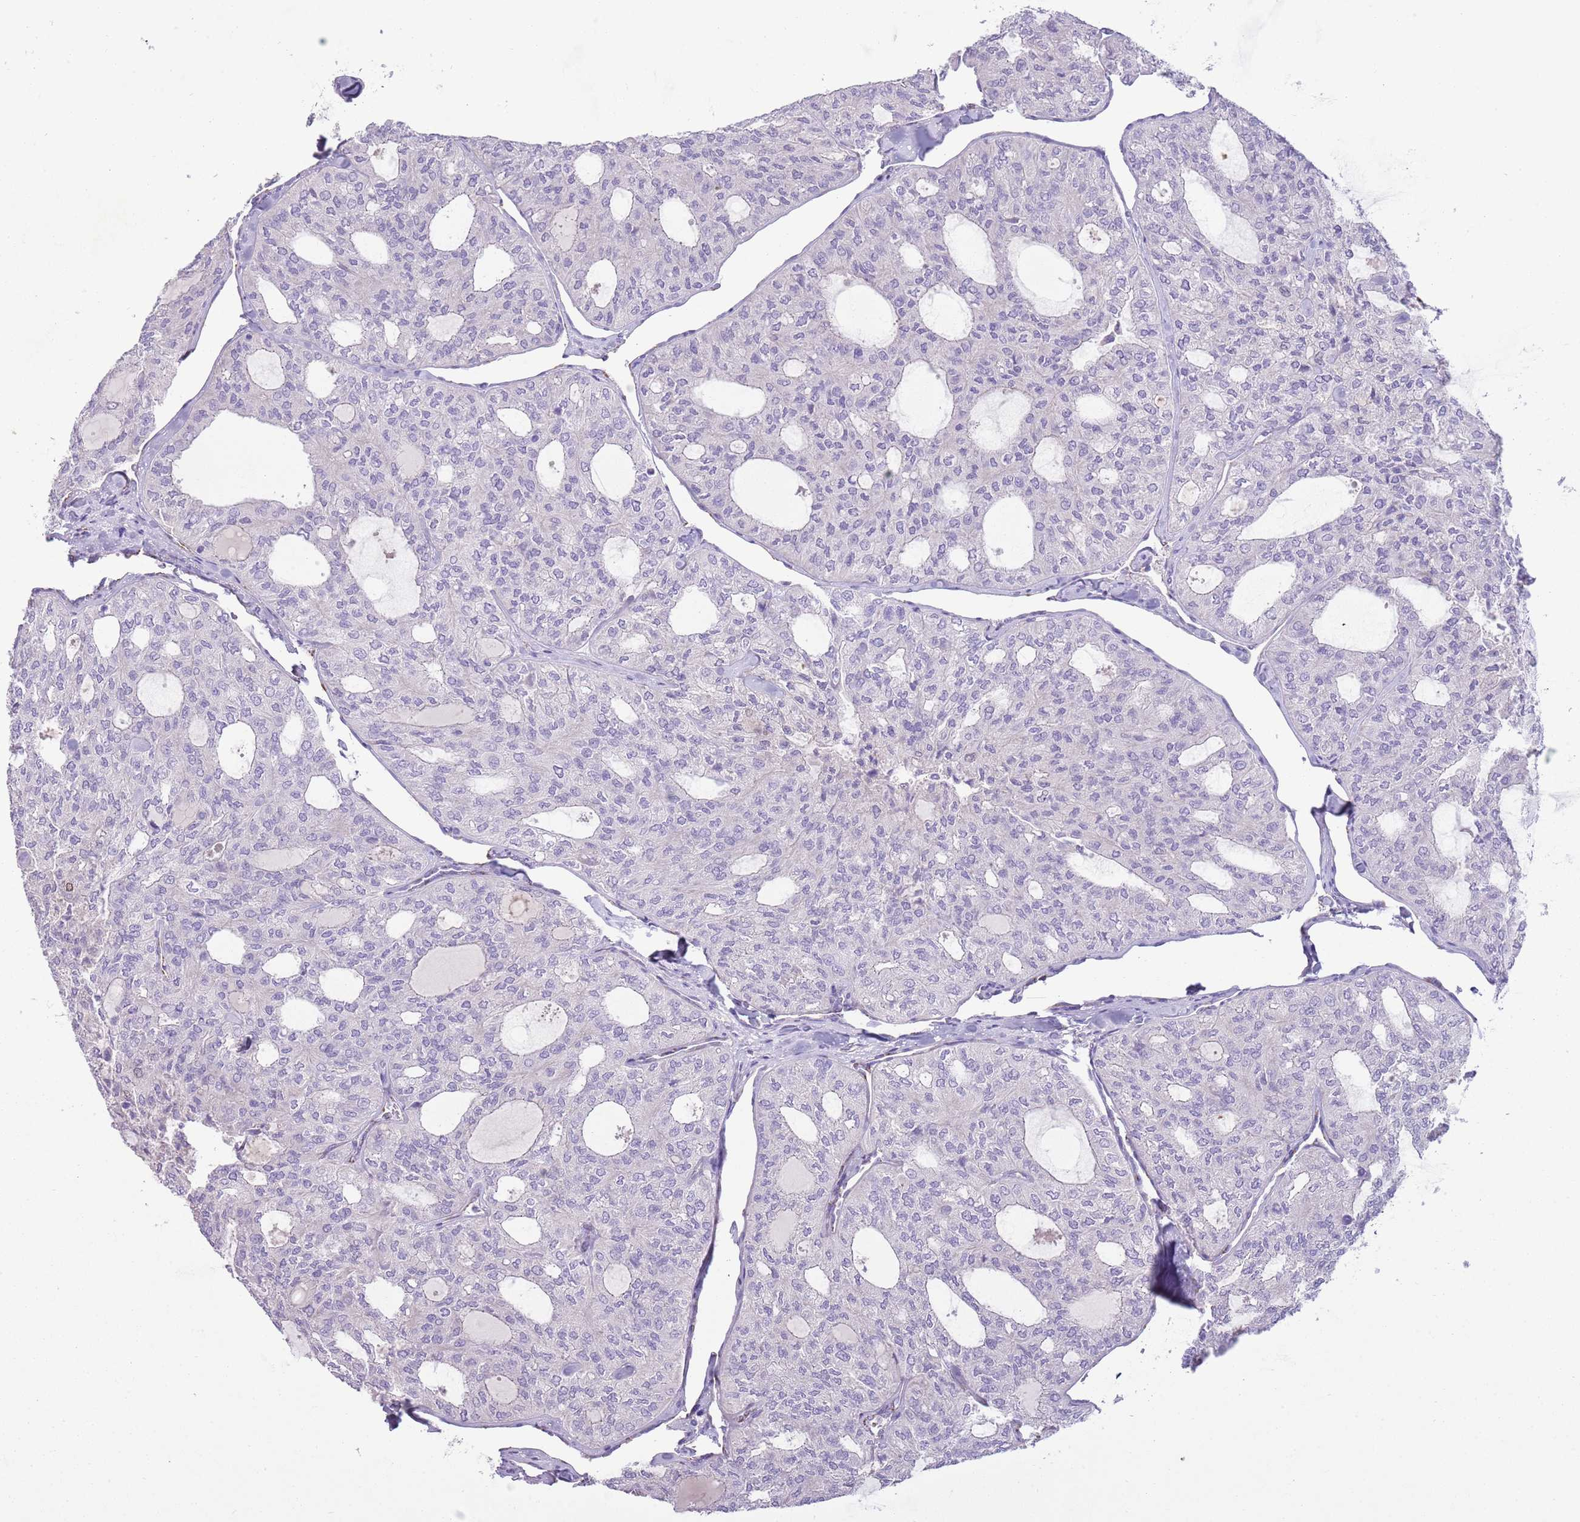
{"staining": {"intensity": "negative", "quantity": "none", "location": "none"}, "tissue": "thyroid cancer", "cell_type": "Tumor cells", "image_type": "cancer", "snomed": [{"axis": "morphology", "description": "Follicular adenoma carcinoma, NOS"}, {"axis": "topography", "description": "Thyroid gland"}], "caption": "Immunohistochemistry photomicrograph of neoplastic tissue: human follicular adenoma carcinoma (thyroid) stained with DAB shows no significant protein expression in tumor cells. (Brightfield microscopy of DAB immunohistochemistry (IHC) at high magnification).", "gene": "RNF222", "patient": {"sex": "male", "age": 75}}